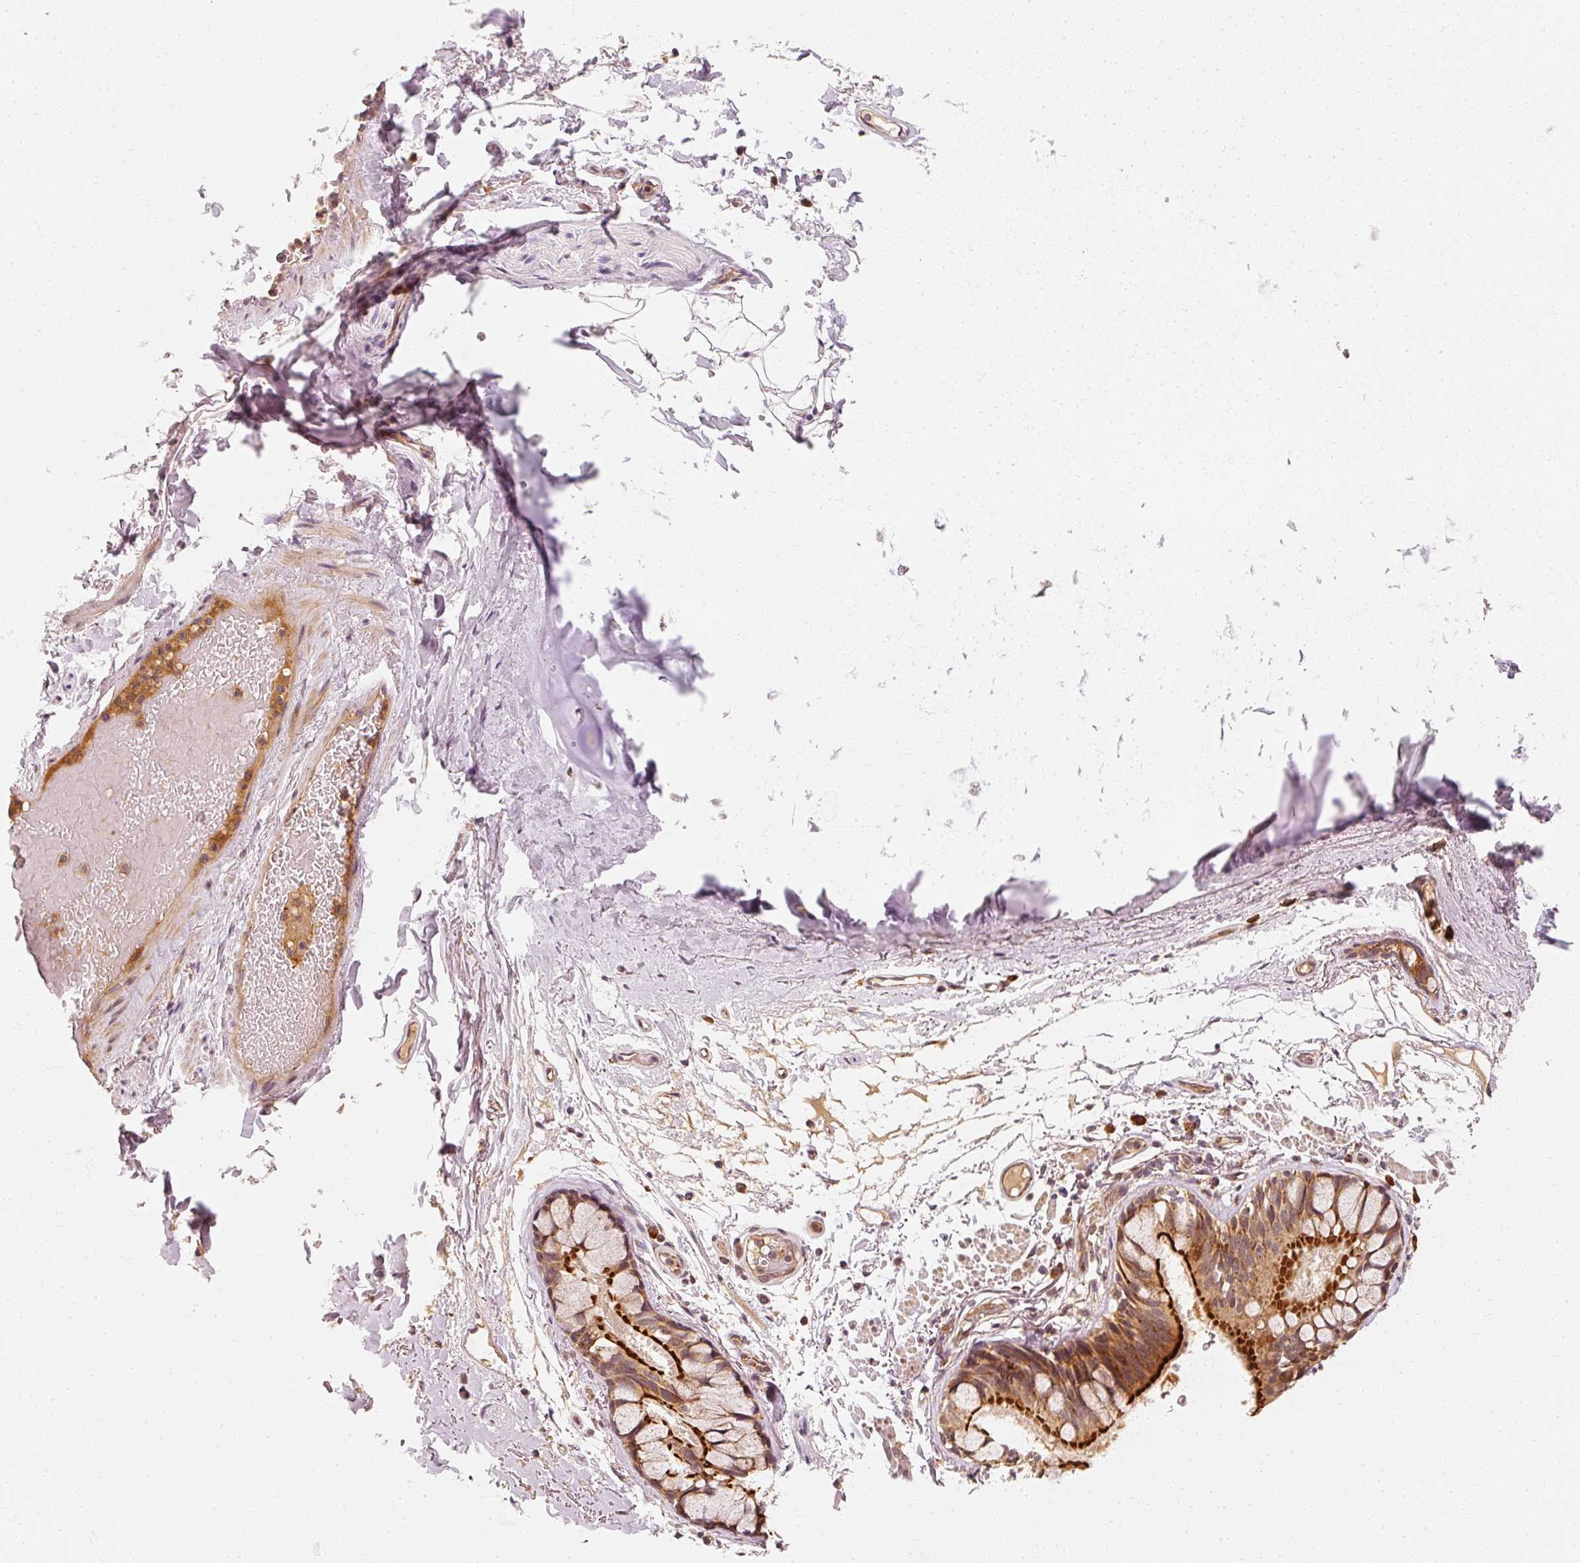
{"staining": {"intensity": "strong", "quantity": ">75%", "location": "cytoplasmic/membranous"}, "tissue": "bronchus", "cell_type": "Respiratory epithelial cells", "image_type": "normal", "snomed": [{"axis": "morphology", "description": "Normal tissue, NOS"}, {"axis": "topography", "description": "Bronchus"}], "caption": "Bronchus was stained to show a protein in brown. There is high levels of strong cytoplasmic/membranous expression in about >75% of respiratory epithelial cells.", "gene": "EEF1A1", "patient": {"sex": "male", "age": 70}}